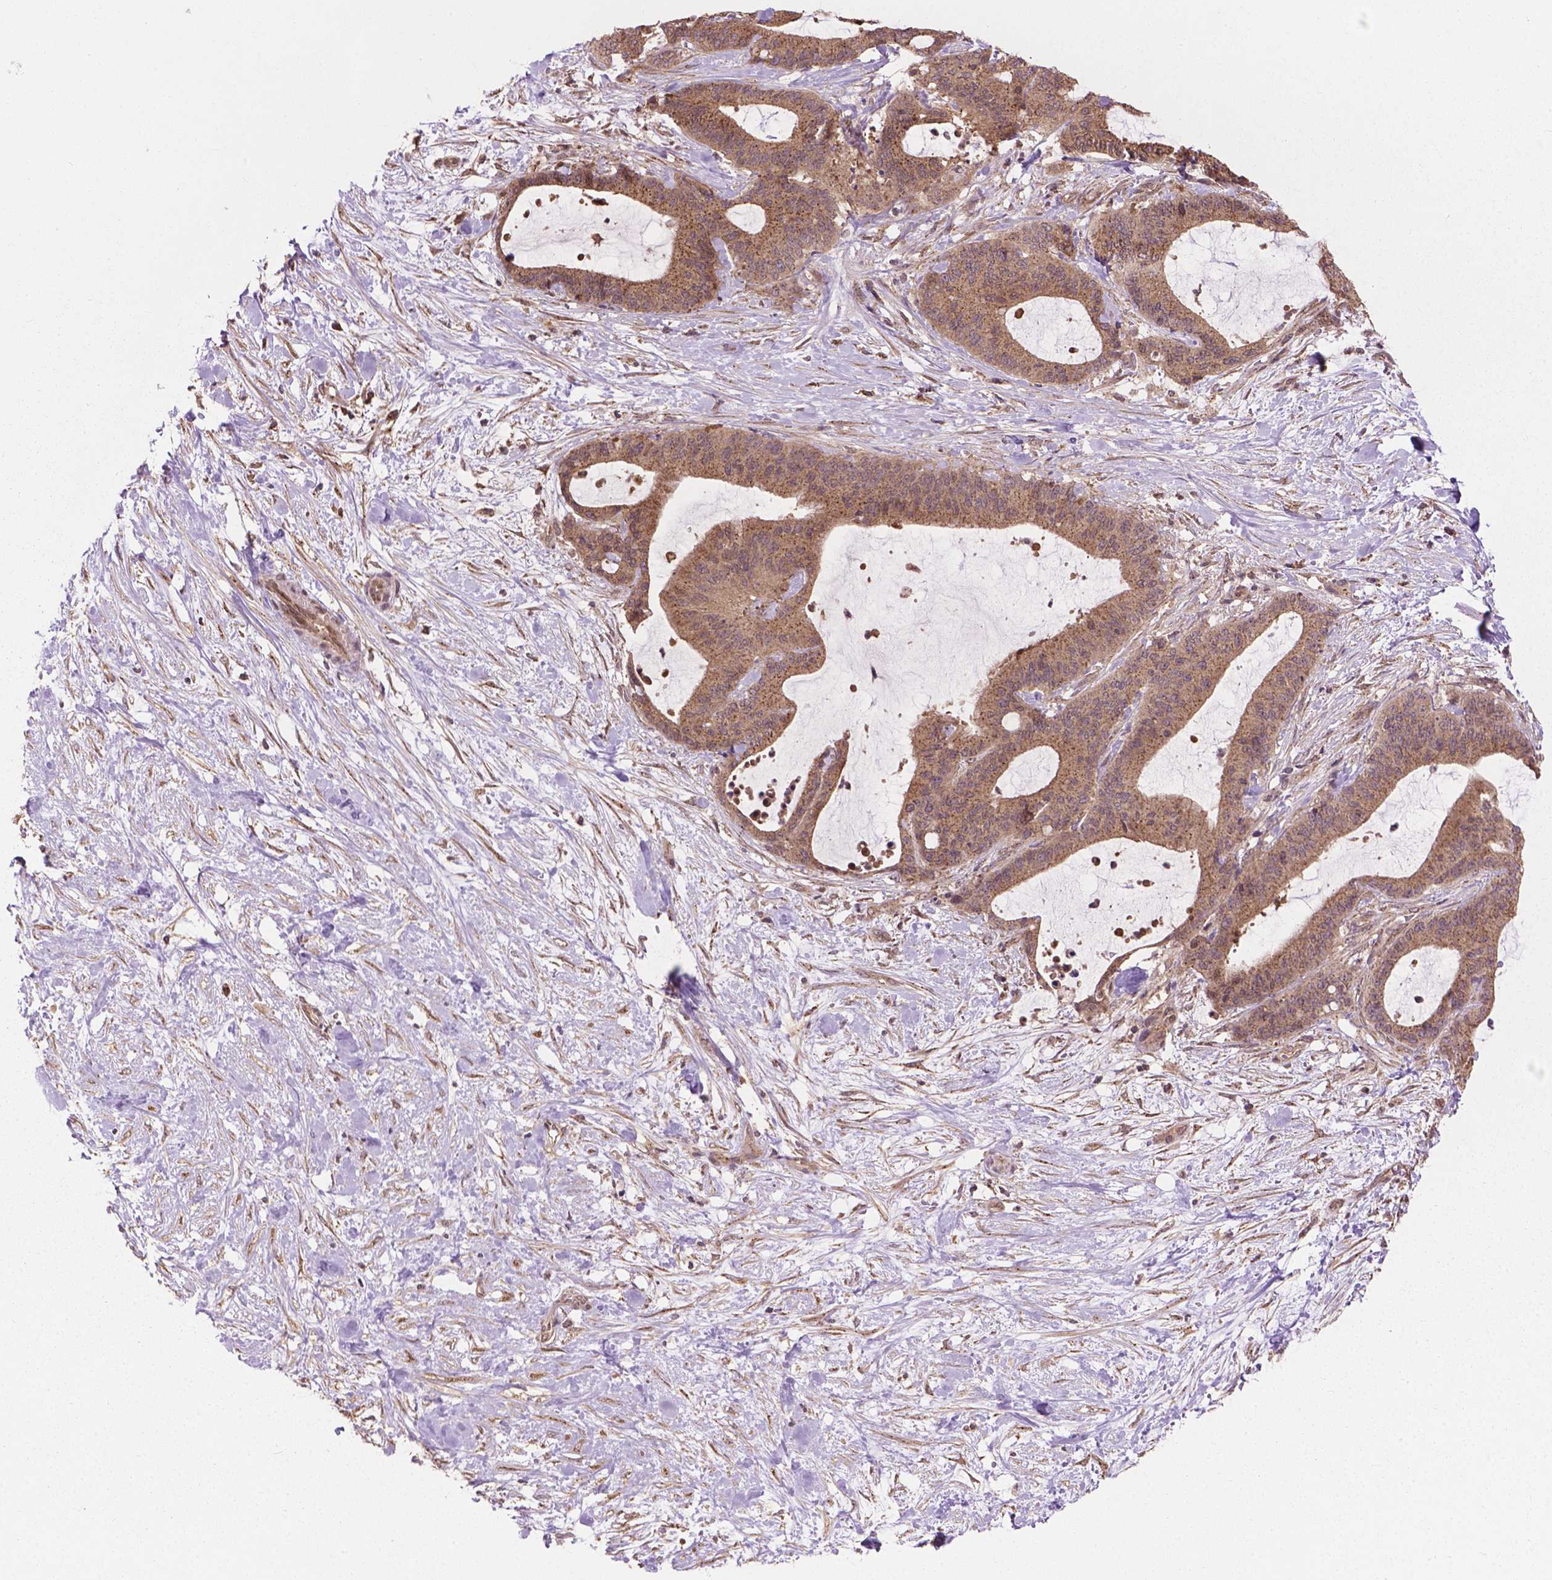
{"staining": {"intensity": "moderate", "quantity": ">75%", "location": "cytoplasmic/membranous"}, "tissue": "liver cancer", "cell_type": "Tumor cells", "image_type": "cancer", "snomed": [{"axis": "morphology", "description": "Cholangiocarcinoma"}, {"axis": "topography", "description": "Liver"}], "caption": "This histopathology image demonstrates cholangiocarcinoma (liver) stained with IHC to label a protein in brown. The cytoplasmic/membranous of tumor cells show moderate positivity for the protein. Nuclei are counter-stained blue.", "gene": "PPP1CB", "patient": {"sex": "female", "age": 73}}